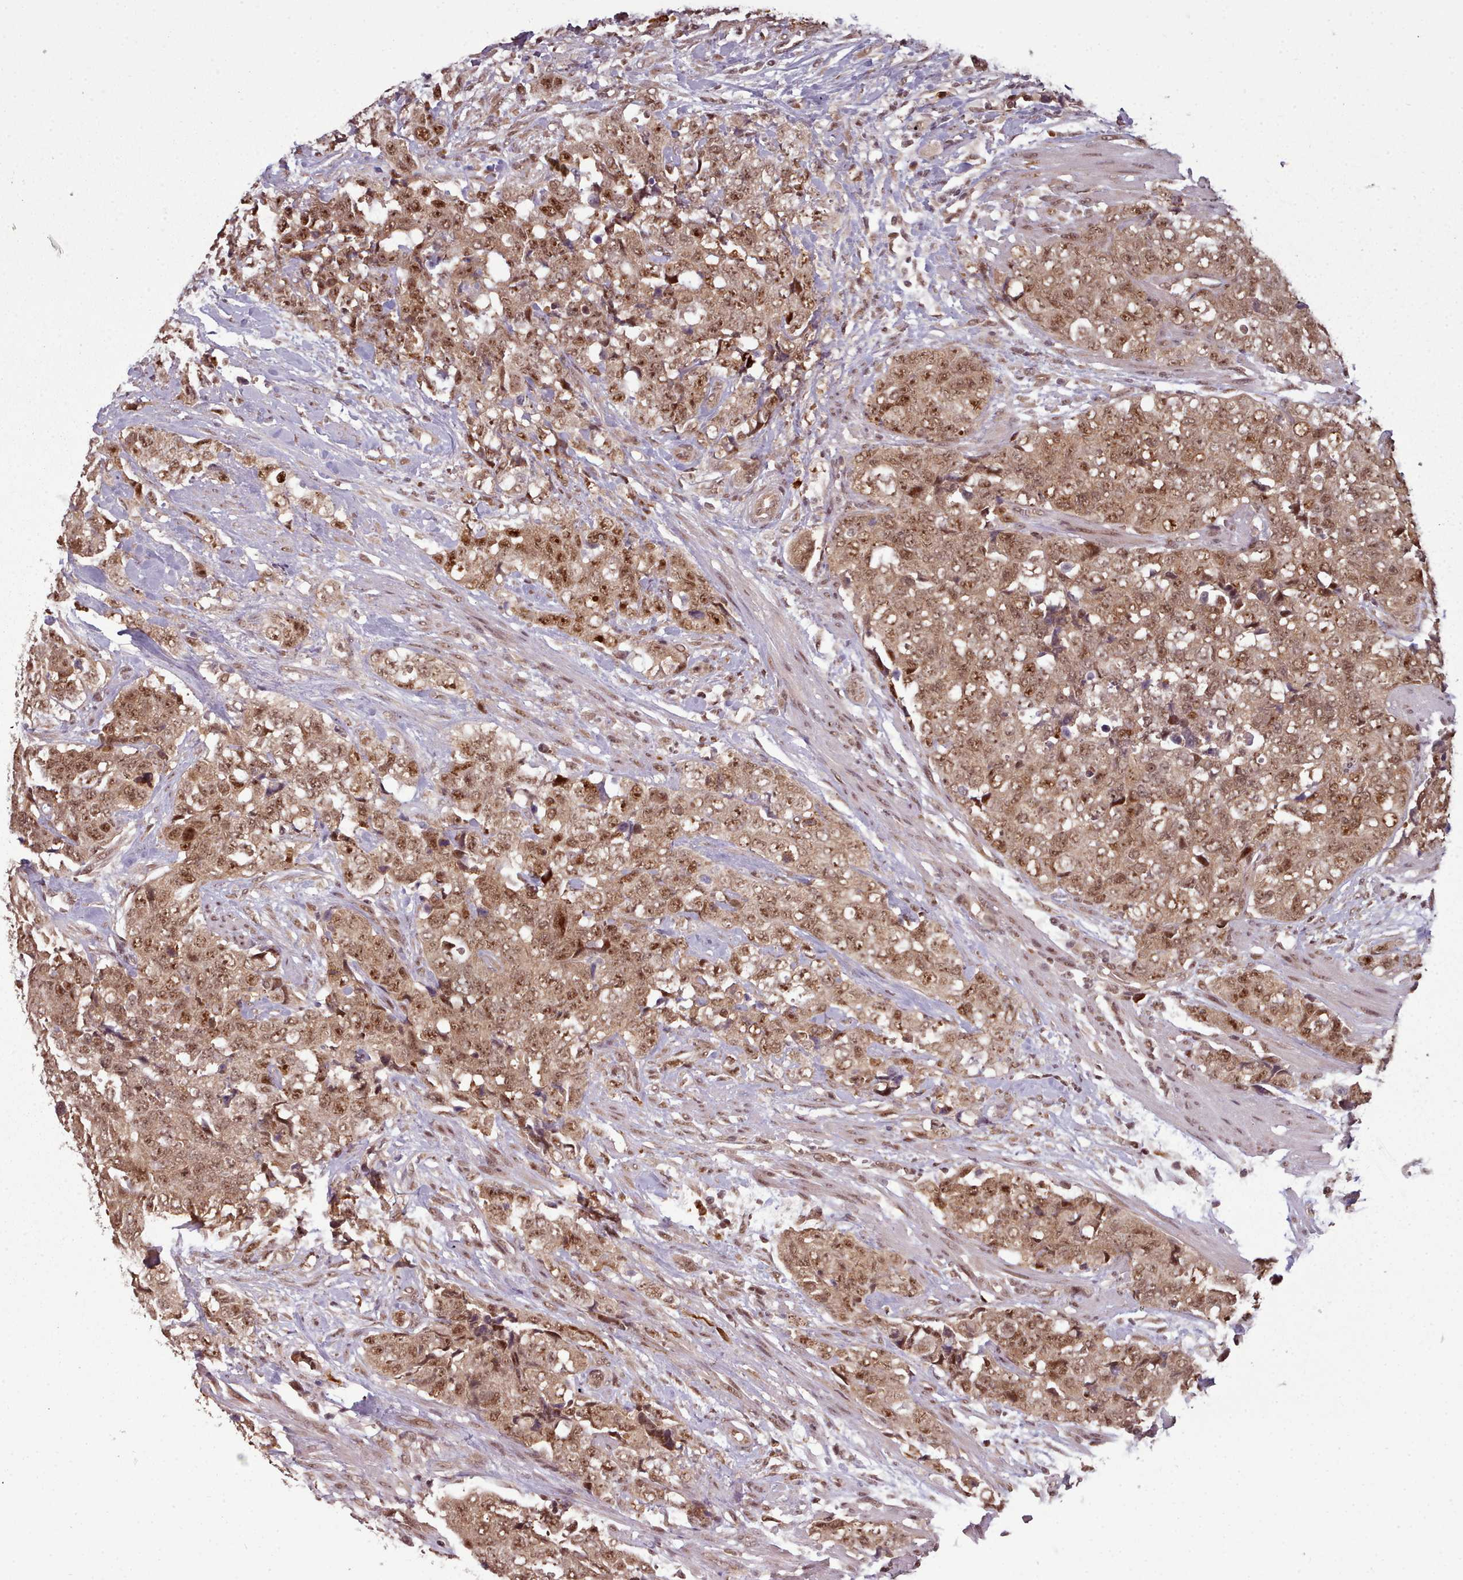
{"staining": {"intensity": "moderate", "quantity": ">75%", "location": "cytoplasmic/membranous,nuclear"}, "tissue": "urothelial cancer", "cell_type": "Tumor cells", "image_type": "cancer", "snomed": [{"axis": "morphology", "description": "Urothelial carcinoma, High grade"}, {"axis": "topography", "description": "Urinary bladder"}], "caption": "This histopathology image exhibits immunohistochemistry (IHC) staining of human urothelial cancer, with medium moderate cytoplasmic/membranous and nuclear staining in approximately >75% of tumor cells.", "gene": "DHX8", "patient": {"sex": "female", "age": 78}}